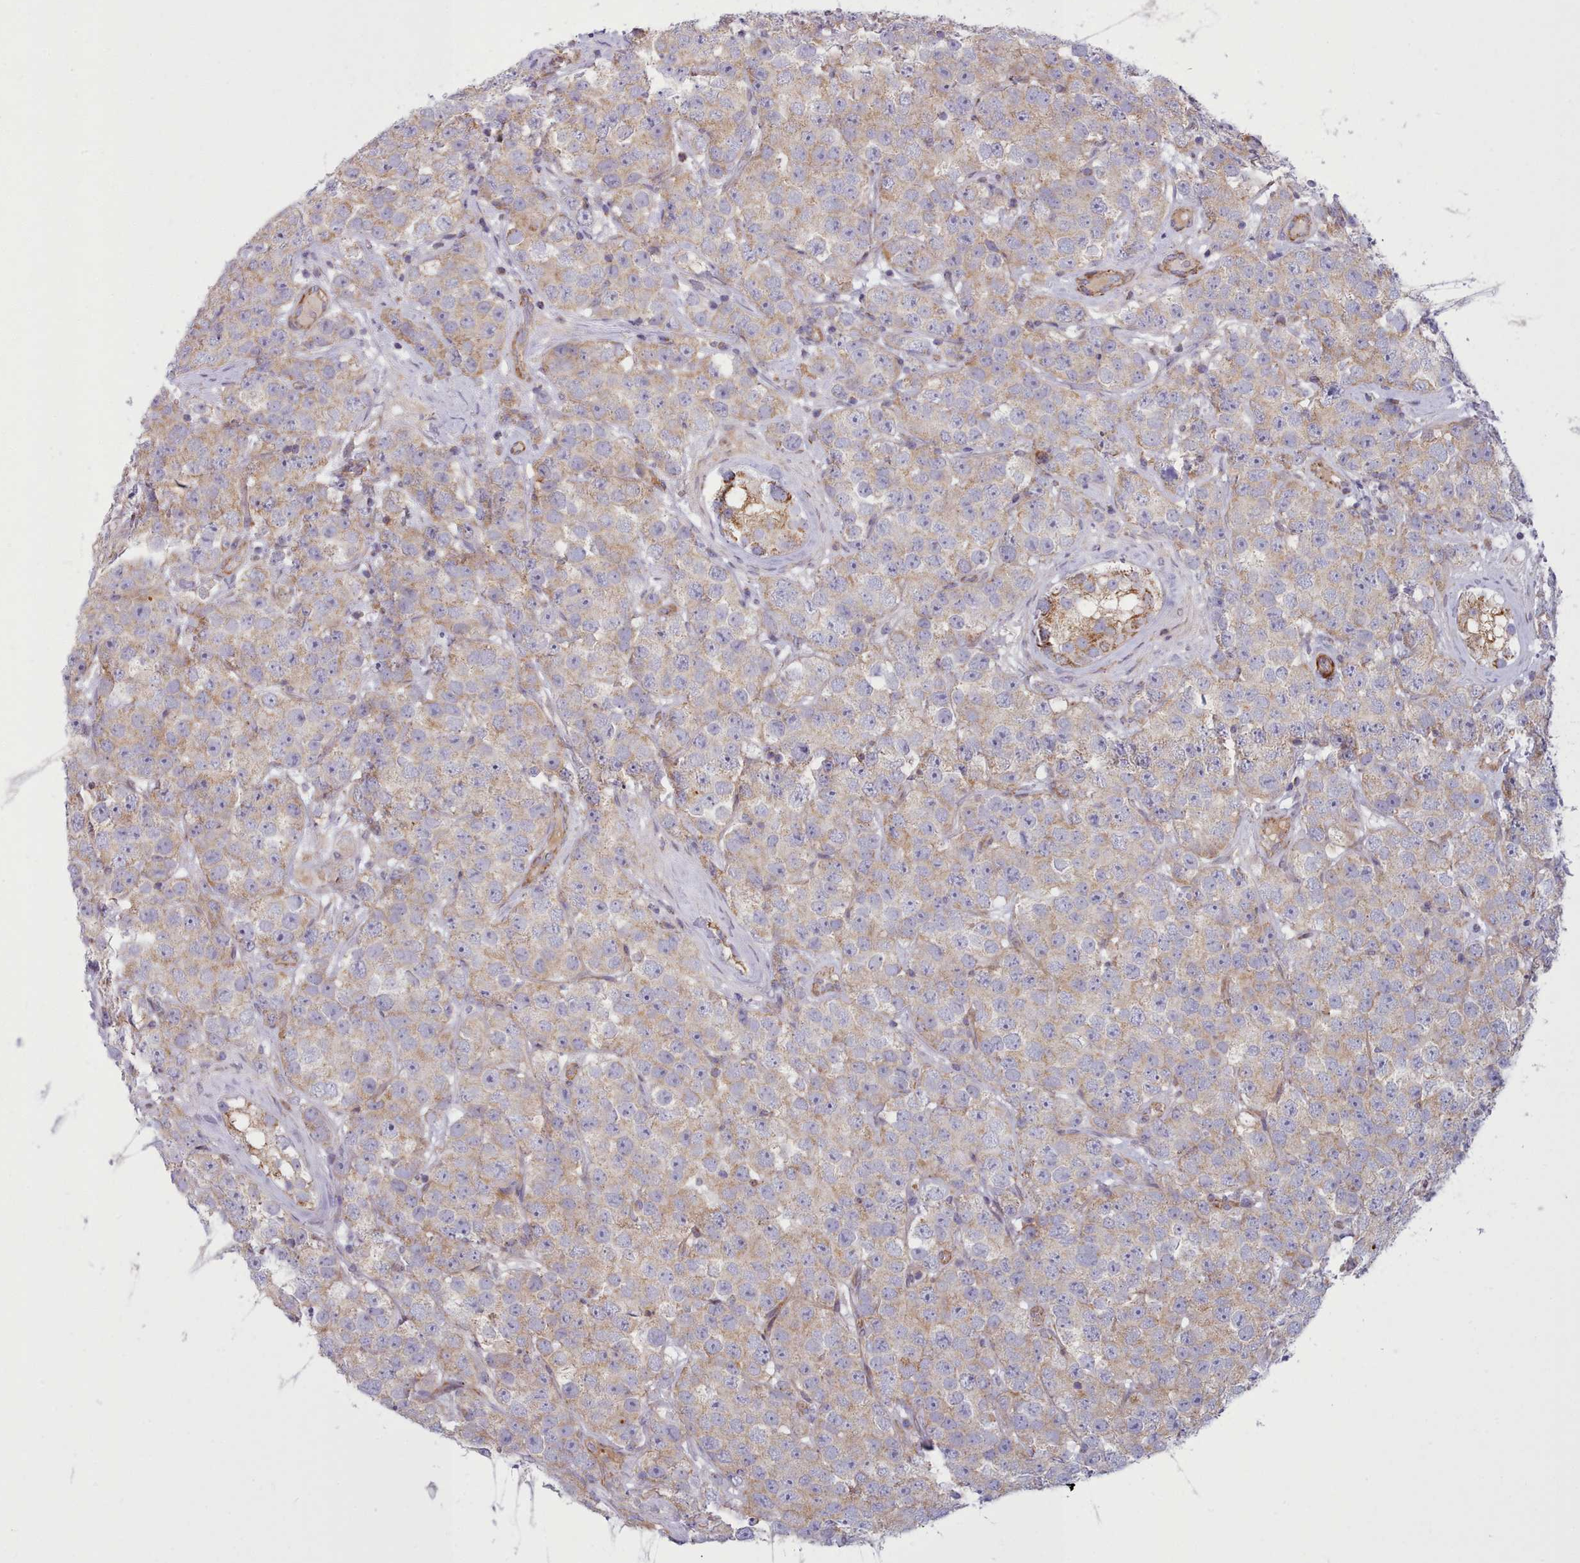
{"staining": {"intensity": "weak", "quantity": "25%-75%", "location": "cytoplasmic/membranous"}, "tissue": "testis cancer", "cell_type": "Tumor cells", "image_type": "cancer", "snomed": [{"axis": "morphology", "description": "Seminoma, NOS"}, {"axis": "topography", "description": "Testis"}], "caption": "A histopathology image showing weak cytoplasmic/membranous positivity in about 25%-75% of tumor cells in testis cancer, as visualized by brown immunohistochemical staining.", "gene": "MRPL21", "patient": {"sex": "male", "age": 28}}